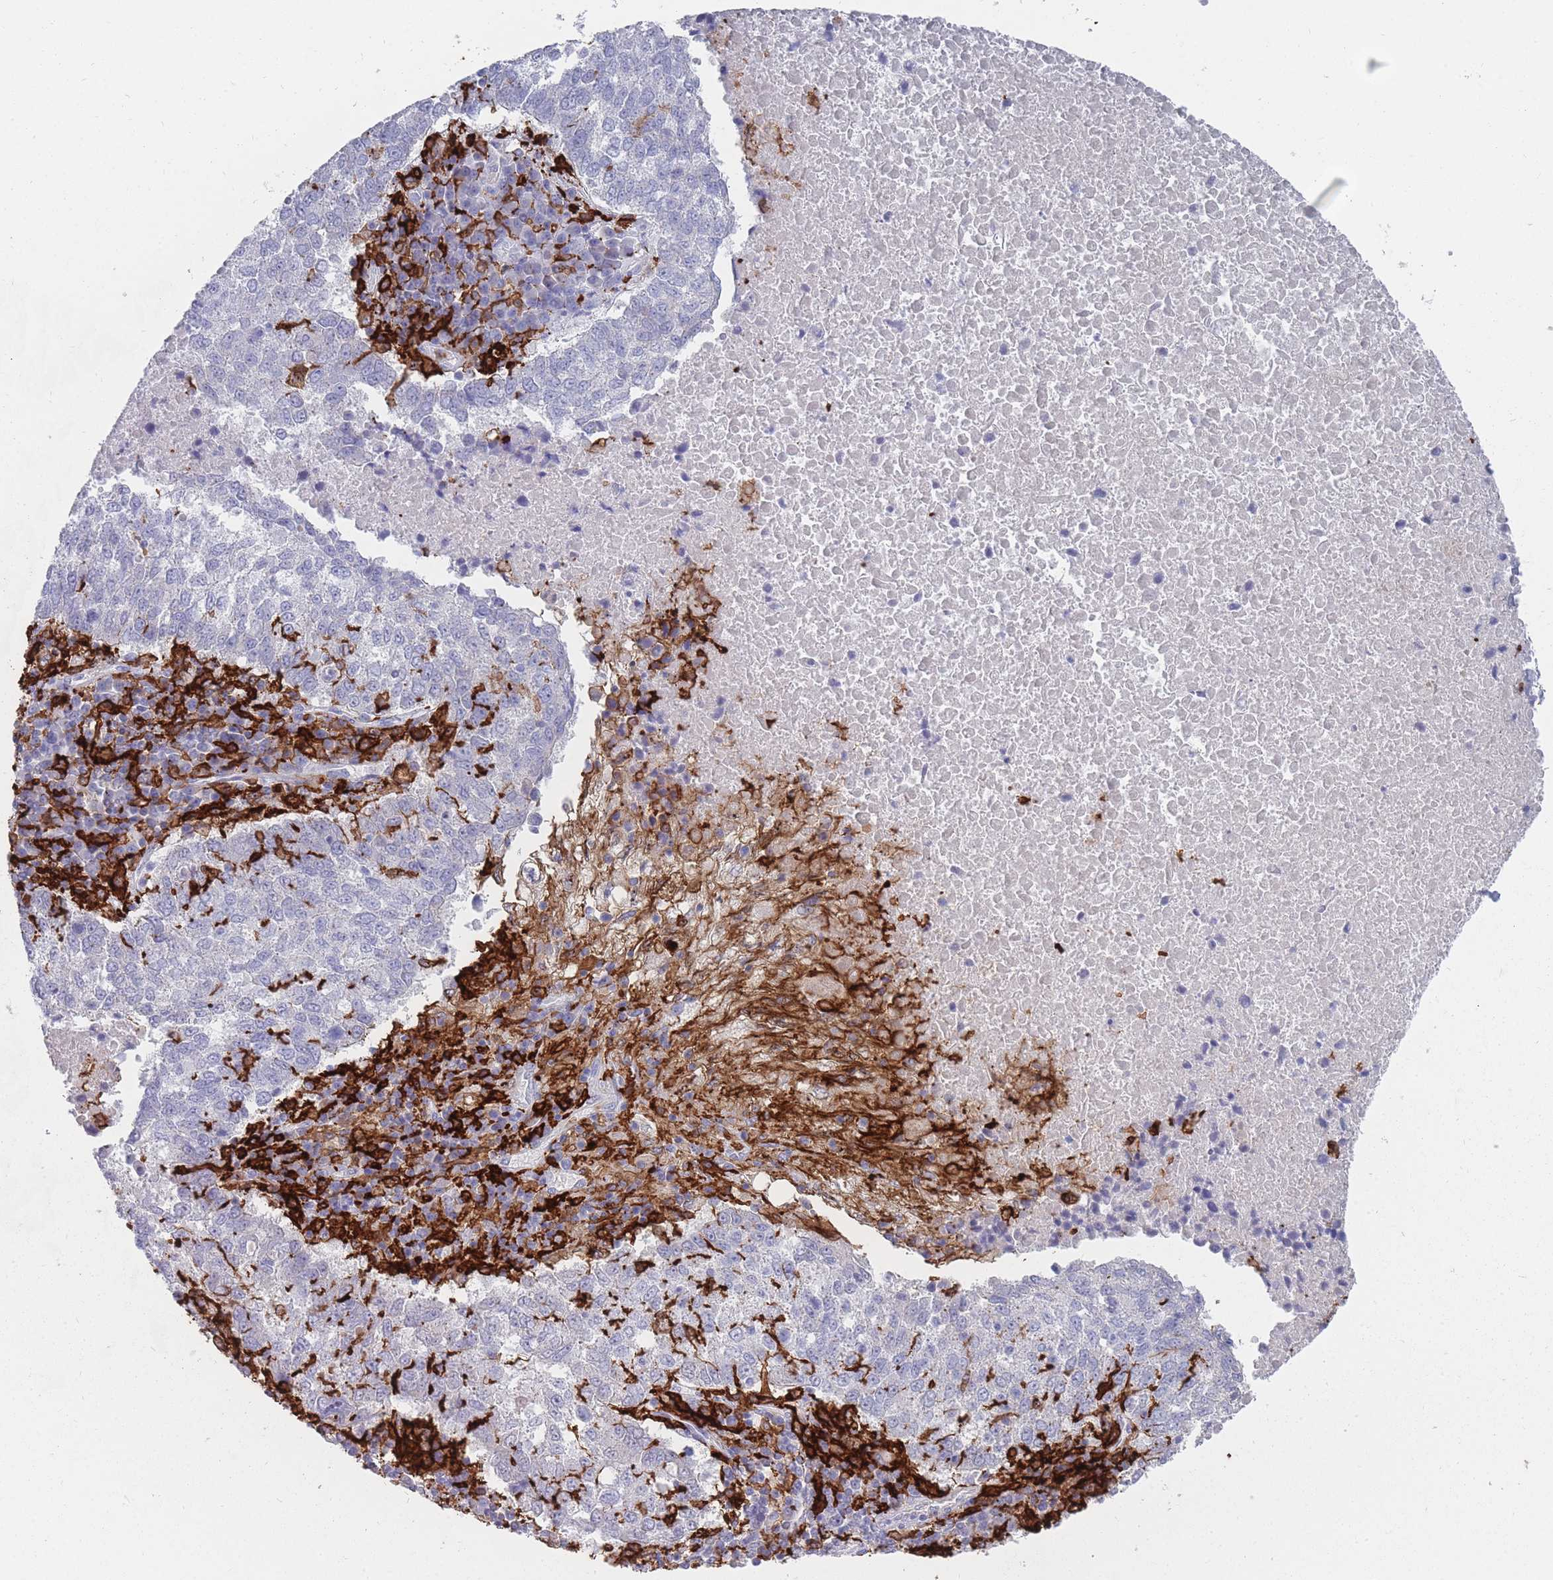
{"staining": {"intensity": "negative", "quantity": "none", "location": "none"}, "tissue": "lung cancer", "cell_type": "Tumor cells", "image_type": "cancer", "snomed": [{"axis": "morphology", "description": "Squamous cell carcinoma, NOS"}, {"axis": "topography", "description": "Lung"}], "caption": "Protein analysis of lung squamous cell carcinoma shows no significant positivity in tumor cells.", "gene": "AIF1", "patient": {"sex": "male", "age": 73}}